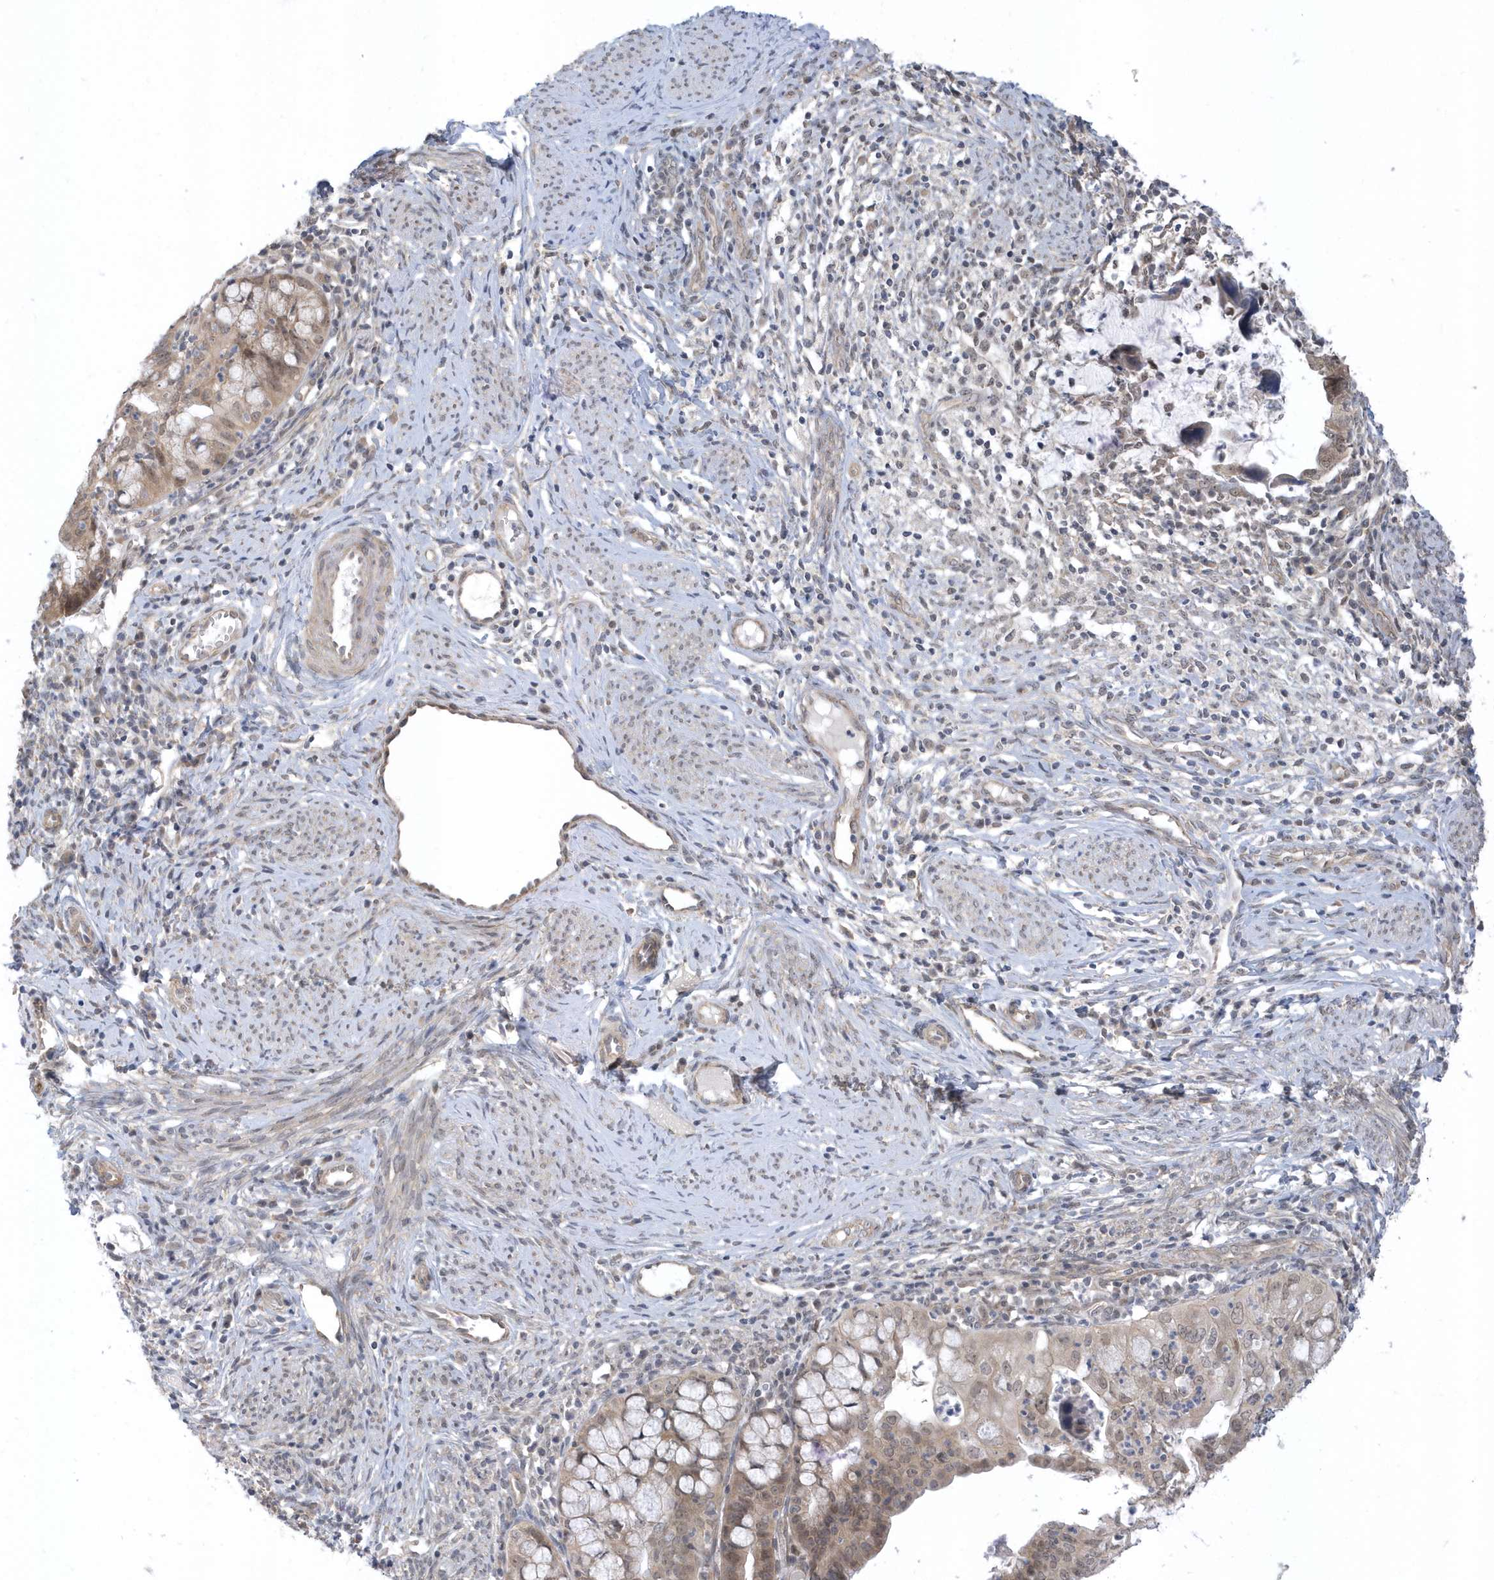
{"staining": {"intensity": "weak", "quantity": ">75%", "location": "cytoplasmic/membranous,nuclear"}, "tissue": "cervical cancer", "cell_type": "Tumor cells", "image_type": "cancer", "snomed": [{"axis": "morphology", "description": "Adenocarcinoma, NOS"}, {"axis": "topography", "description": "Cervix"}], "caption": "Immunohistochemistry micrograph of neoplastic tissue: cervical cancer stained using immunohistochemistry exhibits low levels of weak protein expression localized specifically in the cytoplasmic/membranous and nuclear of tumor cells, appearing as a cytoplasmic/membranous and nuclear brown color.", "gene": "USP53", "patient": {"sex": "female", "age": 36}}